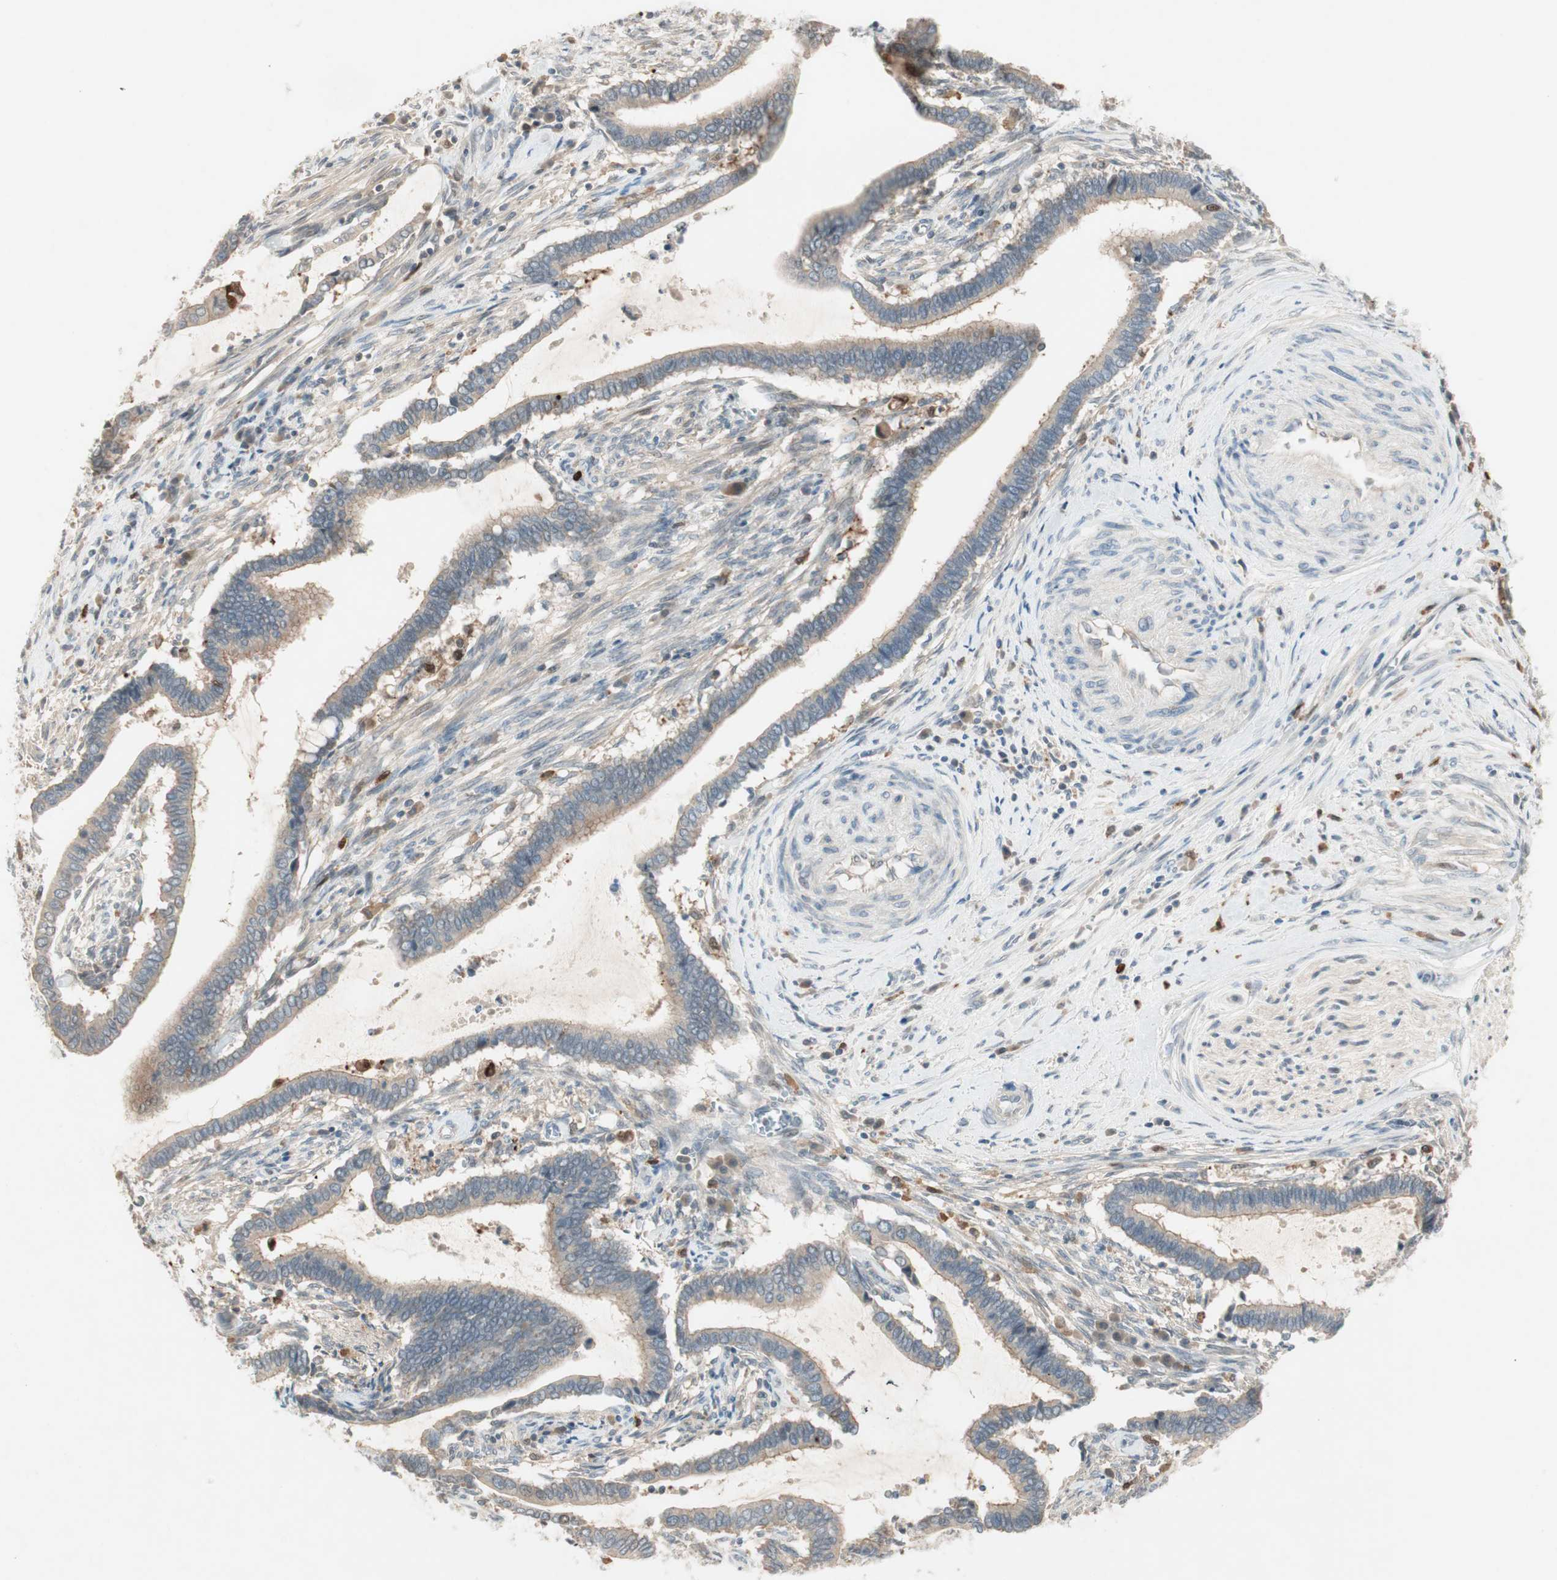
{"staining": {"intensity": "moderate", "quantity": ">75%", "location": "cytoplasmic/membranous"}, "tissue": "cervical cancer", "cell_type": "Tumor cells", "image_type": "cancer", "snomed": [{"axis": "morphology", "description": "Adenocarcinoma, NOS"}, {"axis": "topography", "description": "Cervix"}], "caption": "Moderate cytoplasmic/membranous staining is present in about >75% of tumor cells in cervical cancer.", "gene": "RTL6", "patient": {"sex": "female", "age": 44}}